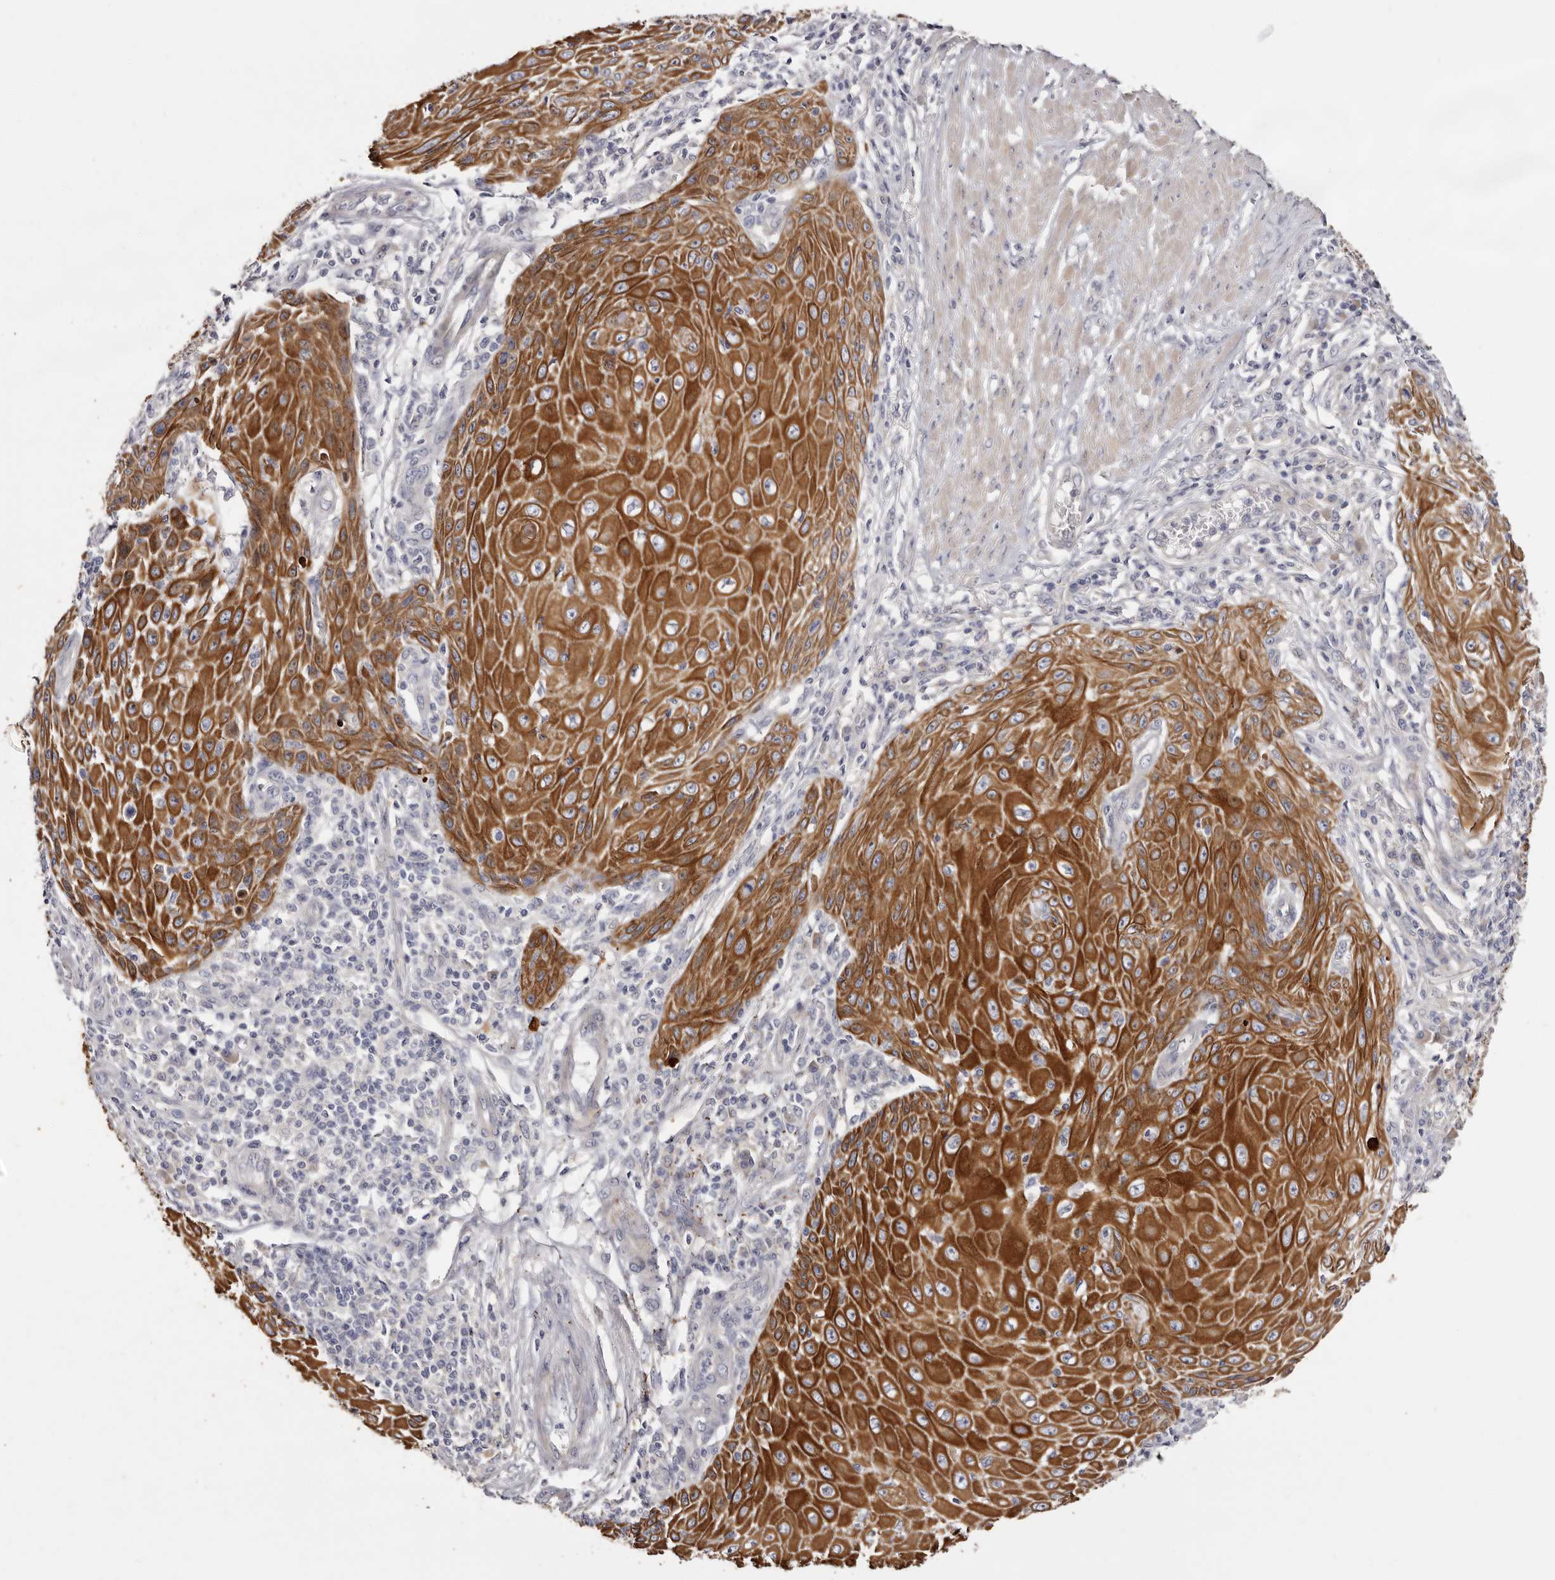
{"staining": {"intensity": "strong", "quantity": ">75%", "location": "cytoplasmic/membranous"}, "tissue": "skin cancer", "cell_type": "Tumor cells", "image_type": "cancer", "snomed": [{"axis": "morphology", "description": "Squamous cell carcinoma, NOS"}, {"axis": "topography", "description": "Skin"}], "caption": "DAB (3,3'-diaminobenzidine) immunohistochemical staining of skin squamous cell carcinoma shows strong cytoplasmic/membranous protein expression in about >75% of tumor cells. The staining was performed using DAB (3,3'-diaminobenzidine) to visualize the protein expression in brown, while the nuclei were stained in blue with hematoxylin (Magnification: 20x).", "gene": "STK16", "patient": {"sex": "female", "age": 73}}